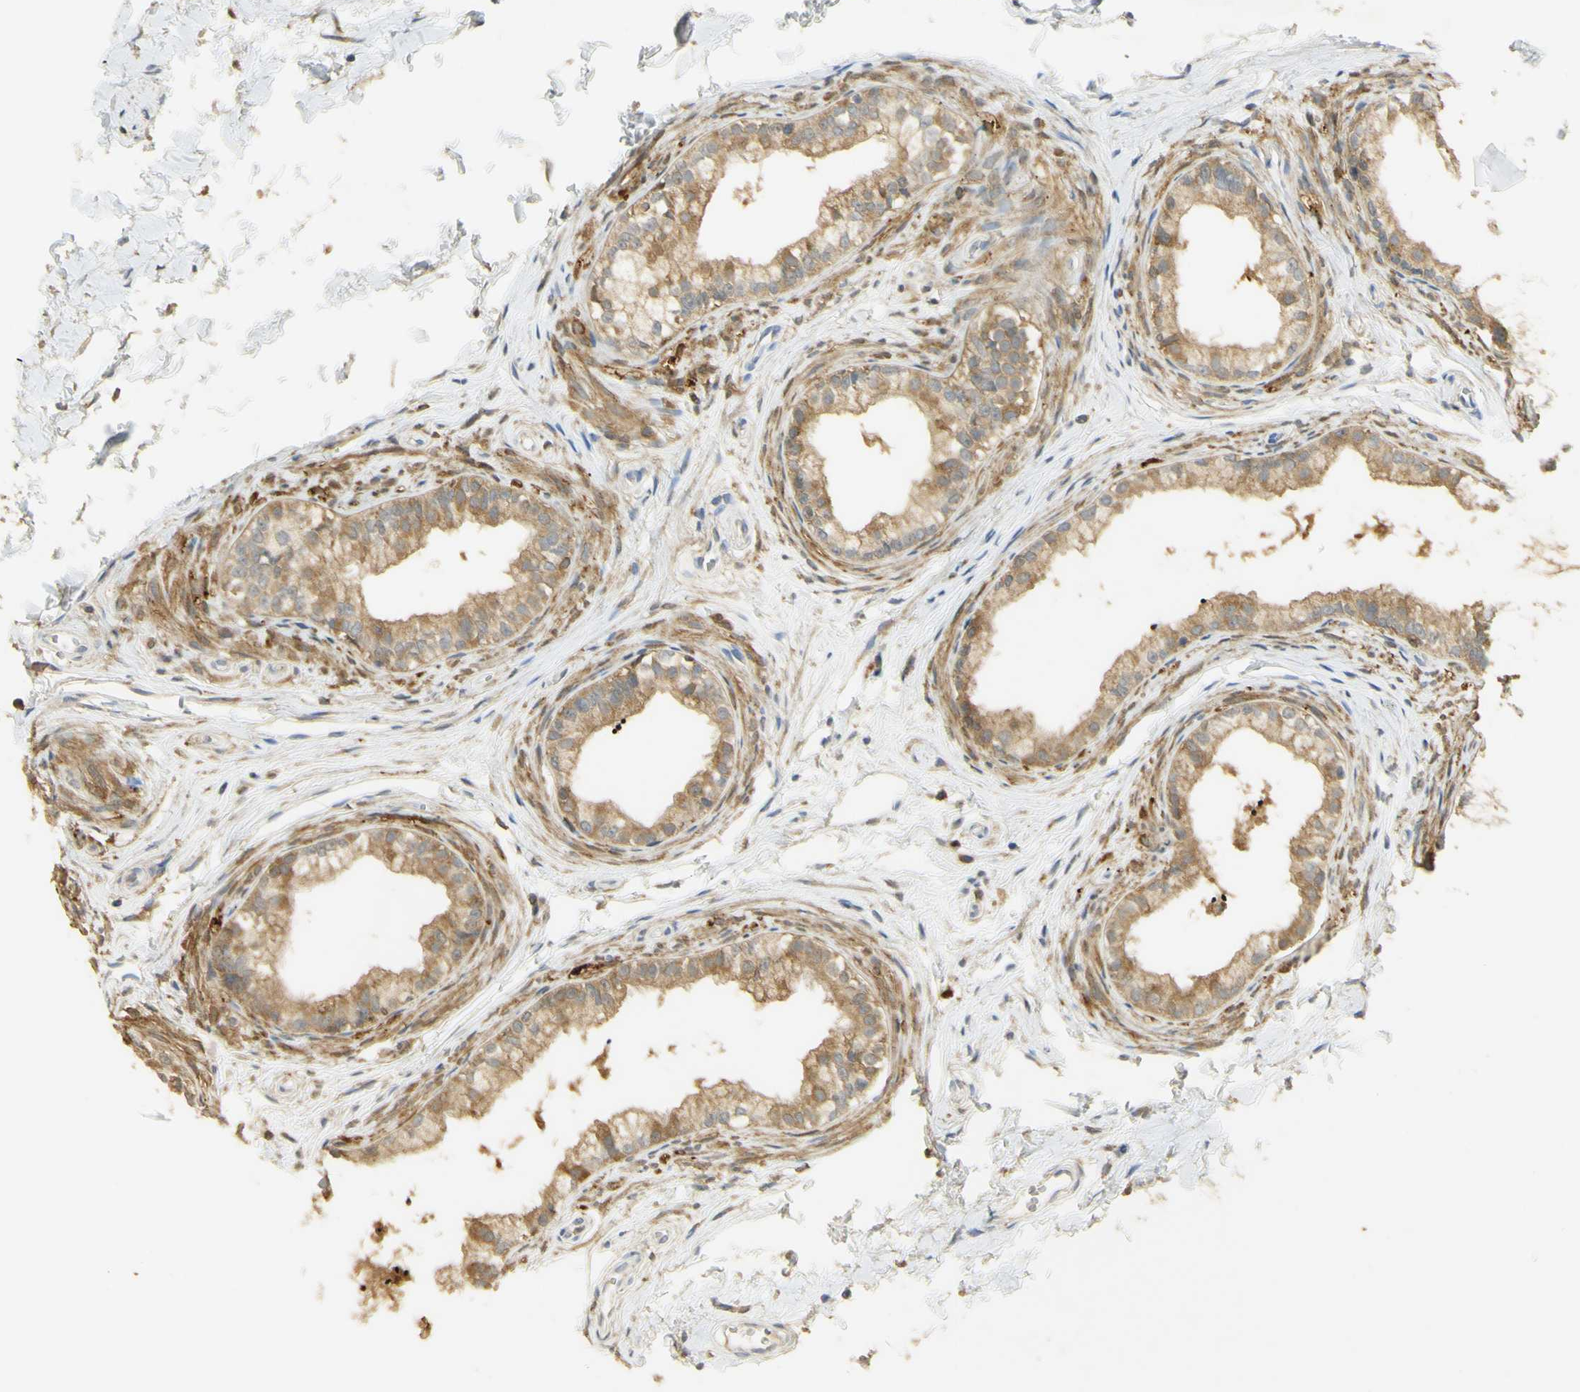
{"staining": {"intensity": "moderate", "quantity": ">75%", "location": "cytoplasmic/membranous"}, "tissue": "epididymis", "cell_type": "Glandular cells", "image_type": "normal", "snomed": [{"axis": "morphology", "description": "Normal tissue, NOS"}, {"axis": "topography", "description": "Epididymis"}], "caption": "Glandular cells reveal medium levels of moderate cytoplasmic/membranous expression in approximately >75% of cells in benign epididymis.", "gene": "PAK1", "patient": {"sex": "male", "age": 56}}